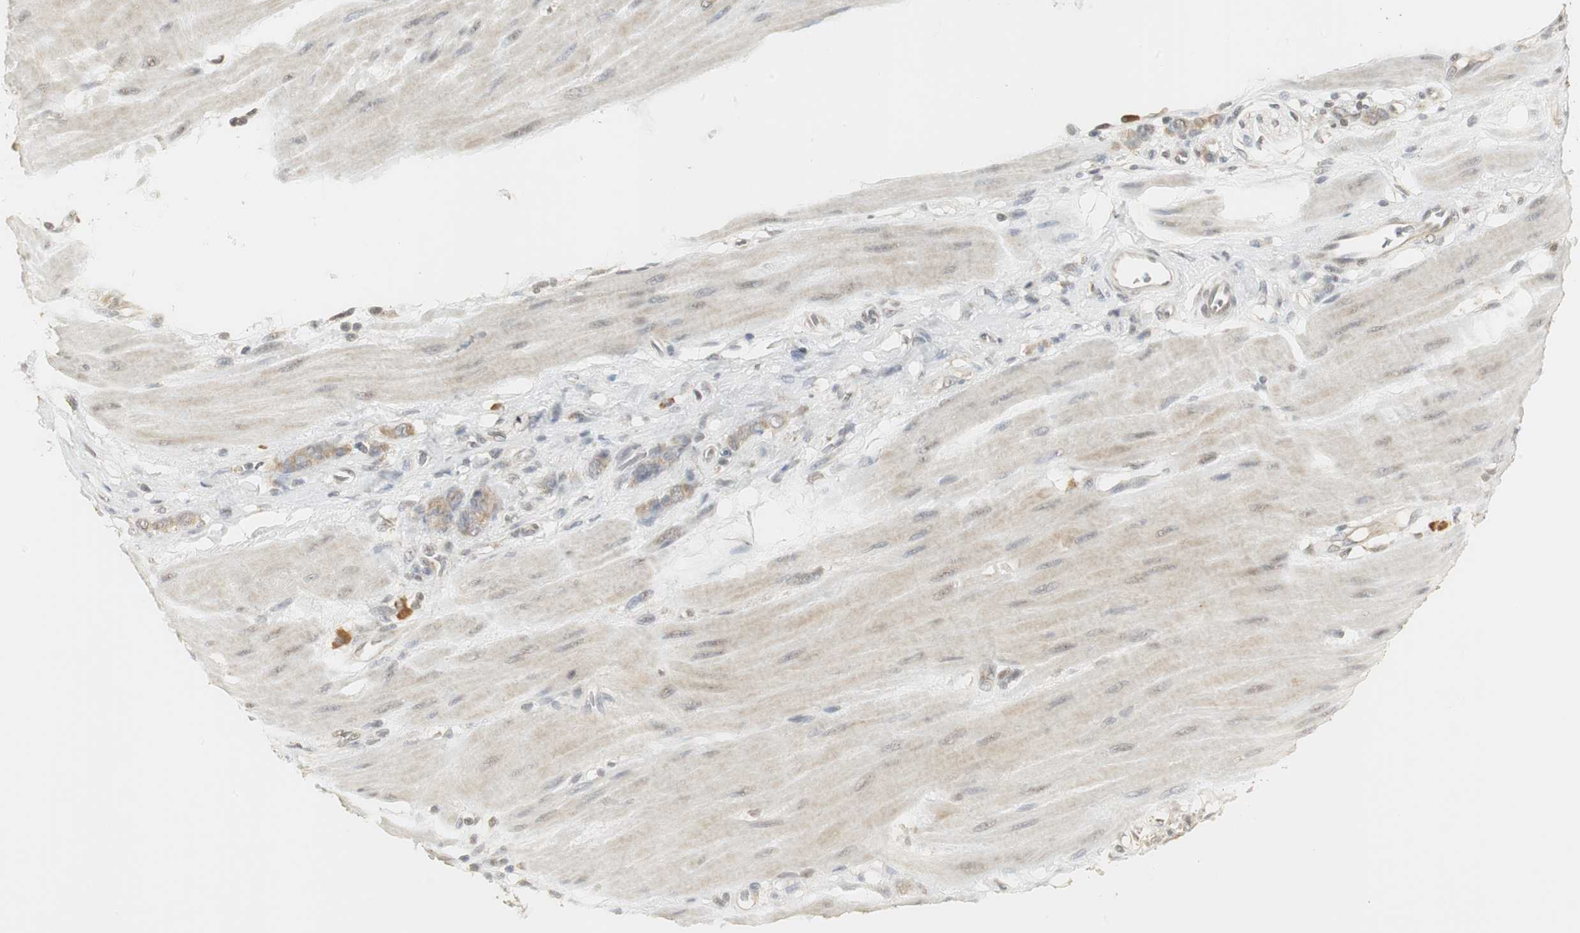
{"staining": {"intensity": "weak", "quantity": "25%-75%", "location": "cytoplasmic/membranous"}, "tissue": "stomach cancer", "cell_type": "Tumor cells", "image_type": "cancer", "snomed": [{"axis": "morphology", "description": "Adenocarcinoma, NOS"}, {"axis": "topography", "description": "Stomach"}], "caption": "A brown stain labels weak cytoplasmic/membranous expression of a protein in stomach adenocarcinoma tumor cells.", "gene": "ELOA", "patient": {"sex": "male", "age": 82}}